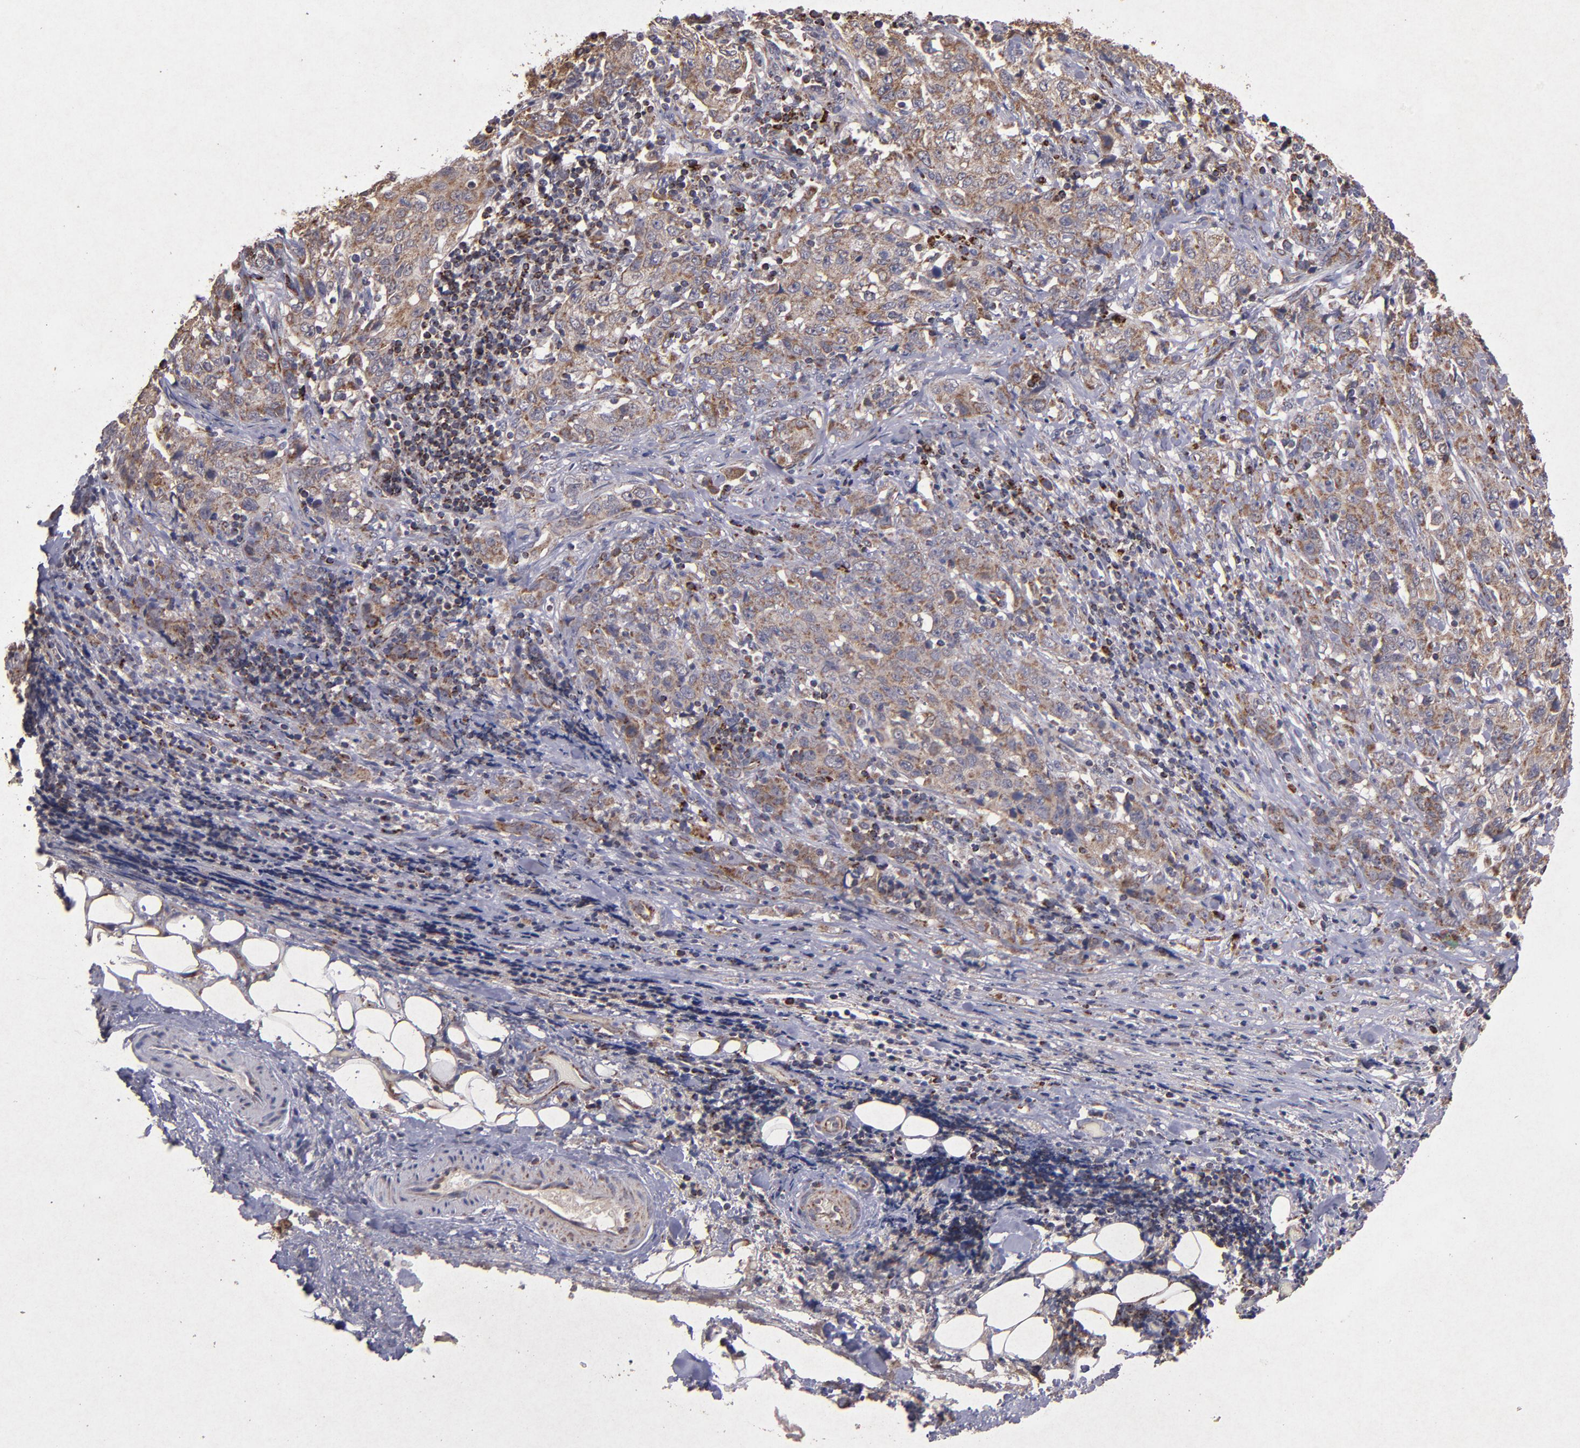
{"staining": {"intensity": "weak", "quantity": ">75%", "location": "cytoplasmic/membranous"}, "tissue": "stomach cancer", "cell_type": "Tumor cells", "image_type": "cancer", "snomed": [{"axis": "morphology", "description": "Adenocarcinoma, NOS"}, {"axis": "topography", "description": "Stomach"}], "caption": "Human adenocarcinoma (stomach) stained with a protein marker demonstrates weak staining in tumor cells.", "gene": "TIMM9", "patient": {"sex": "male", "age": 48}}